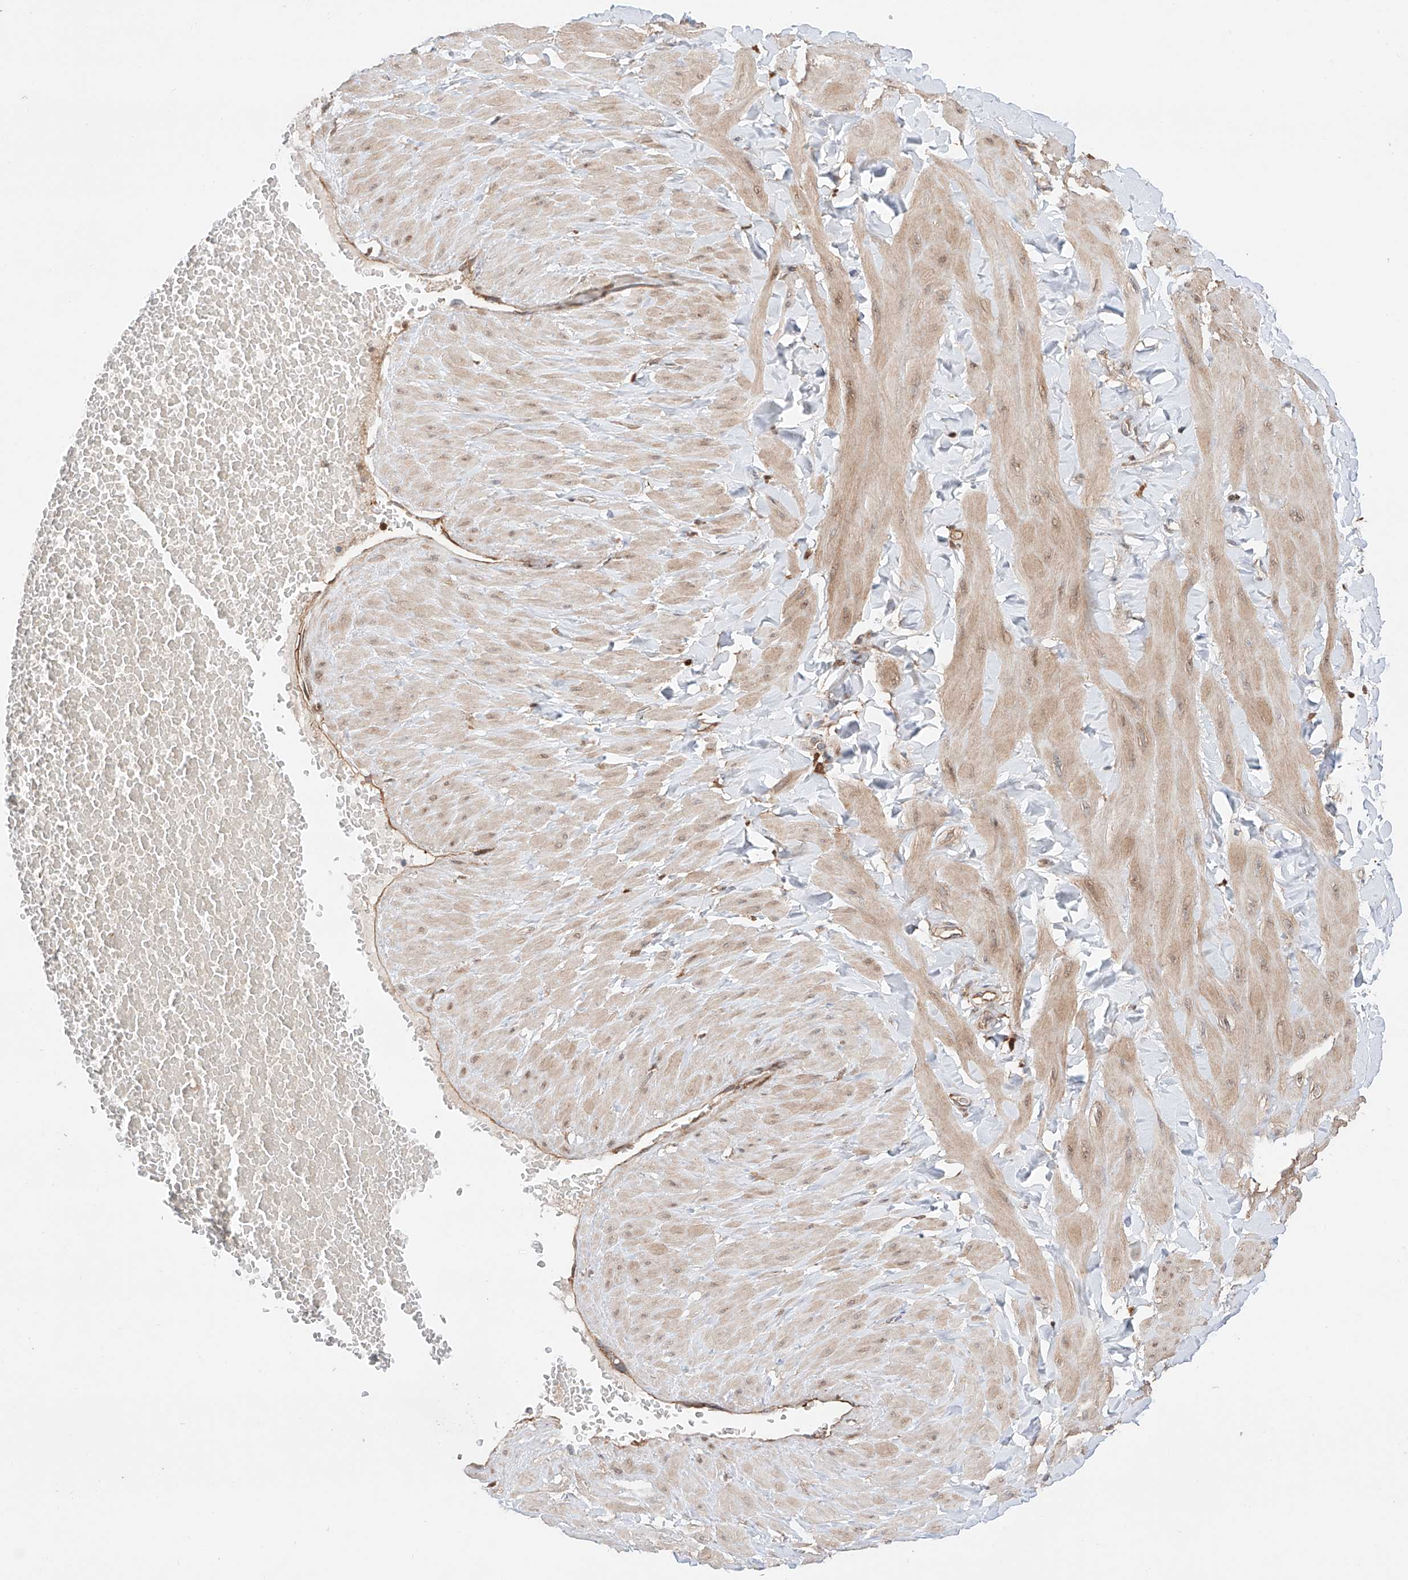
{"staining": {"intensity": "strong", "quantity": ">75%", "location": "cytoplasmic/membranous"}, "tissue": "adipose tissue", "cell_type": "Adipocytes", "image_type": "normal", "snomed": [{"axis": "morphology", "description": "Normal tissue, NOS"}, {"axis": "morphology", "description": "Adenocarcinoma, Low grade"}, {"axis": "topography", "description": "Prostate"}, {"axis": "topography", "description": "Peripheral nerve tissue"}], "caption": "IHC of normal adipose tissue reveals high levels of strong cytoplasmic/membranous expression in about >75% of adipocytes.", "gene": "IGSF22", "patient": {"sex": "male", "age": 63}}